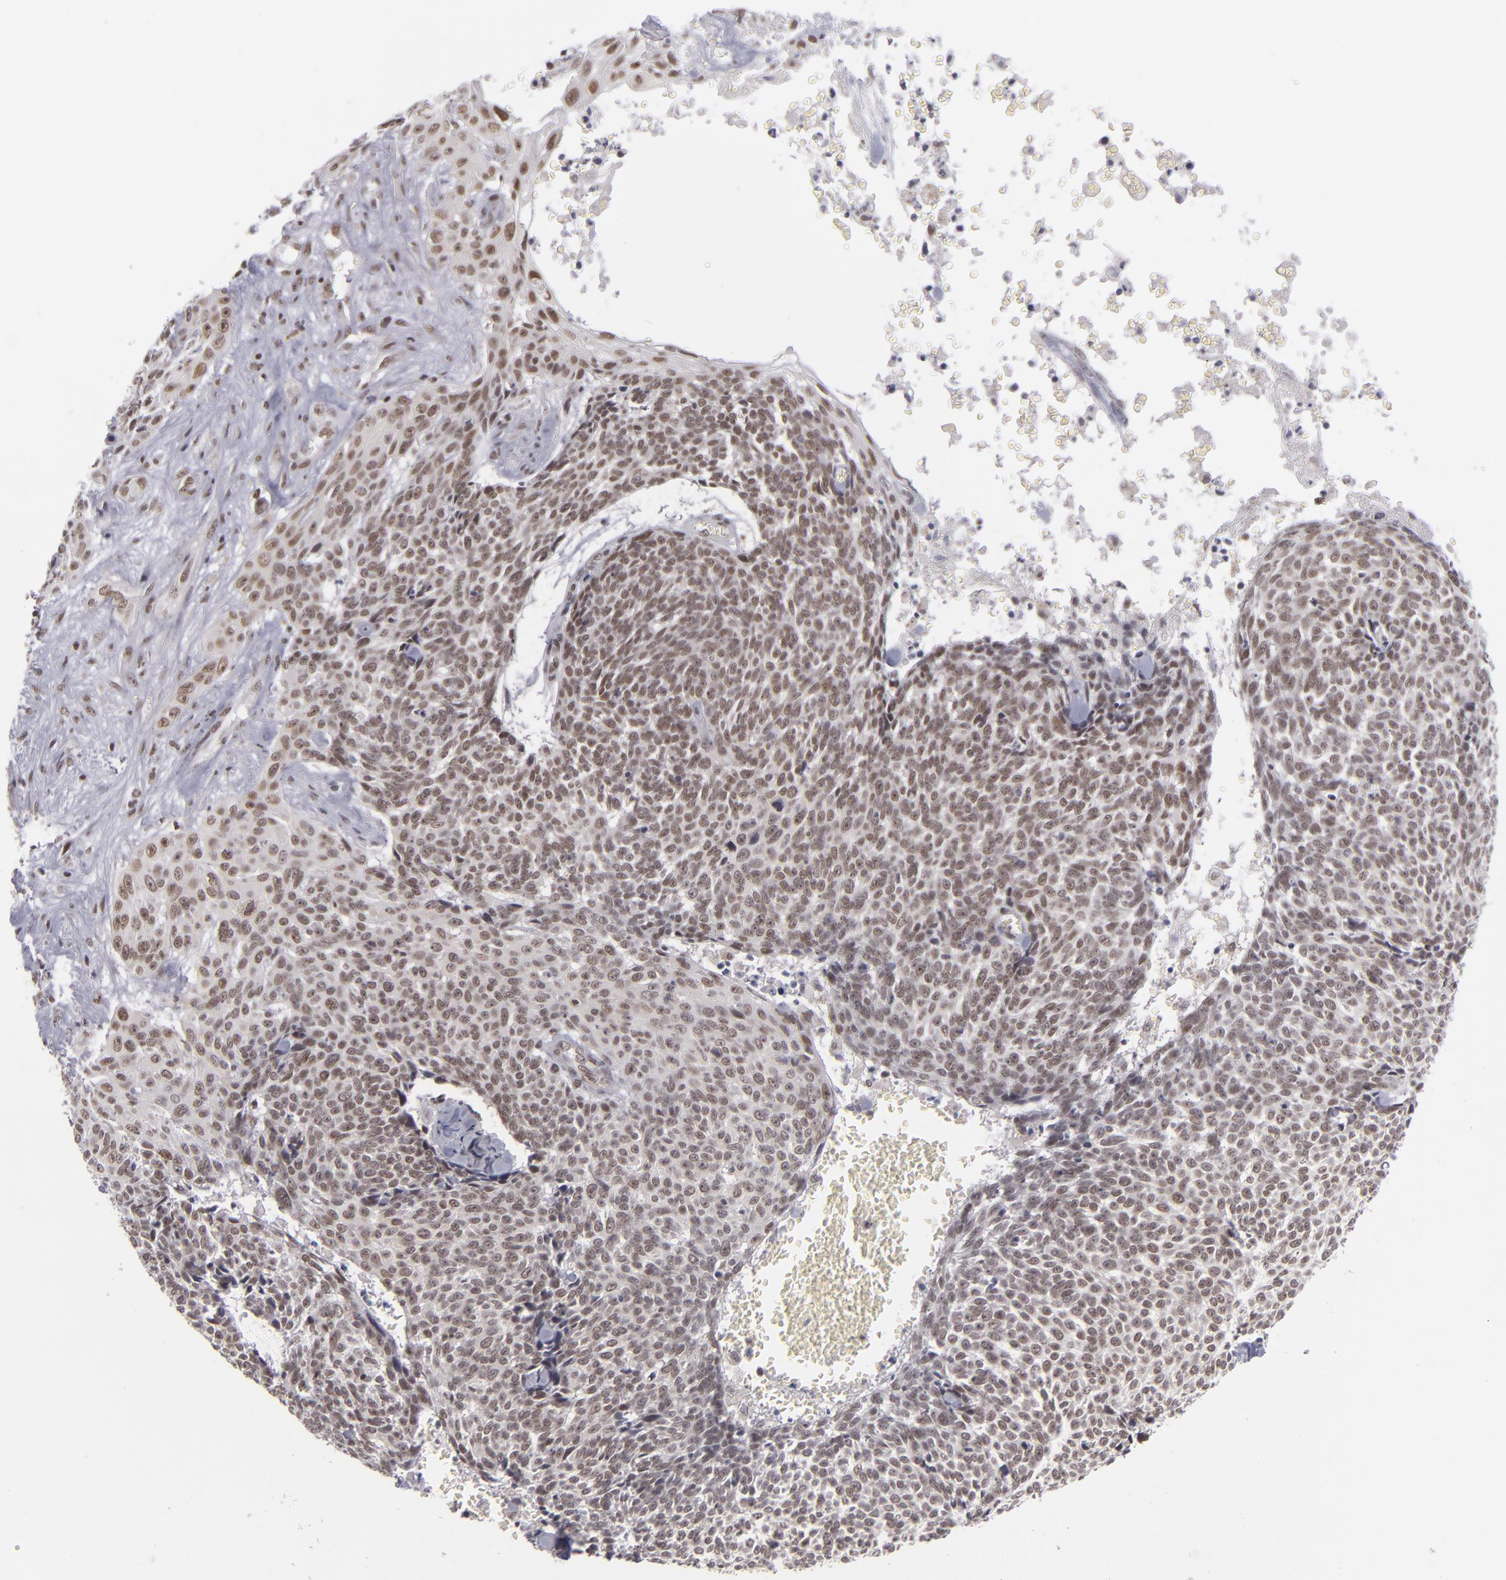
{"staining": {"intensity": "moderate", "quantity": ">75%", "location": "nuclear"}, "tissue": "skin cancer", "cell_type": "Tumor cells", "image_type": "cancer", "snomed": [{"axis": "morphology", "description": "Basal cell carcinoma"}, {"axis": "topography", "description": "Skin"}], "caption": "This histopathology image demonstrates skin cancer stained with IHC to label a protein in brown. The nuclear of tumor cells show moderate positivity for the protein. Nuclei are counter-stained blue.", "gene": "MLLT3", "patient": {"sex": "female", "age": 89}}